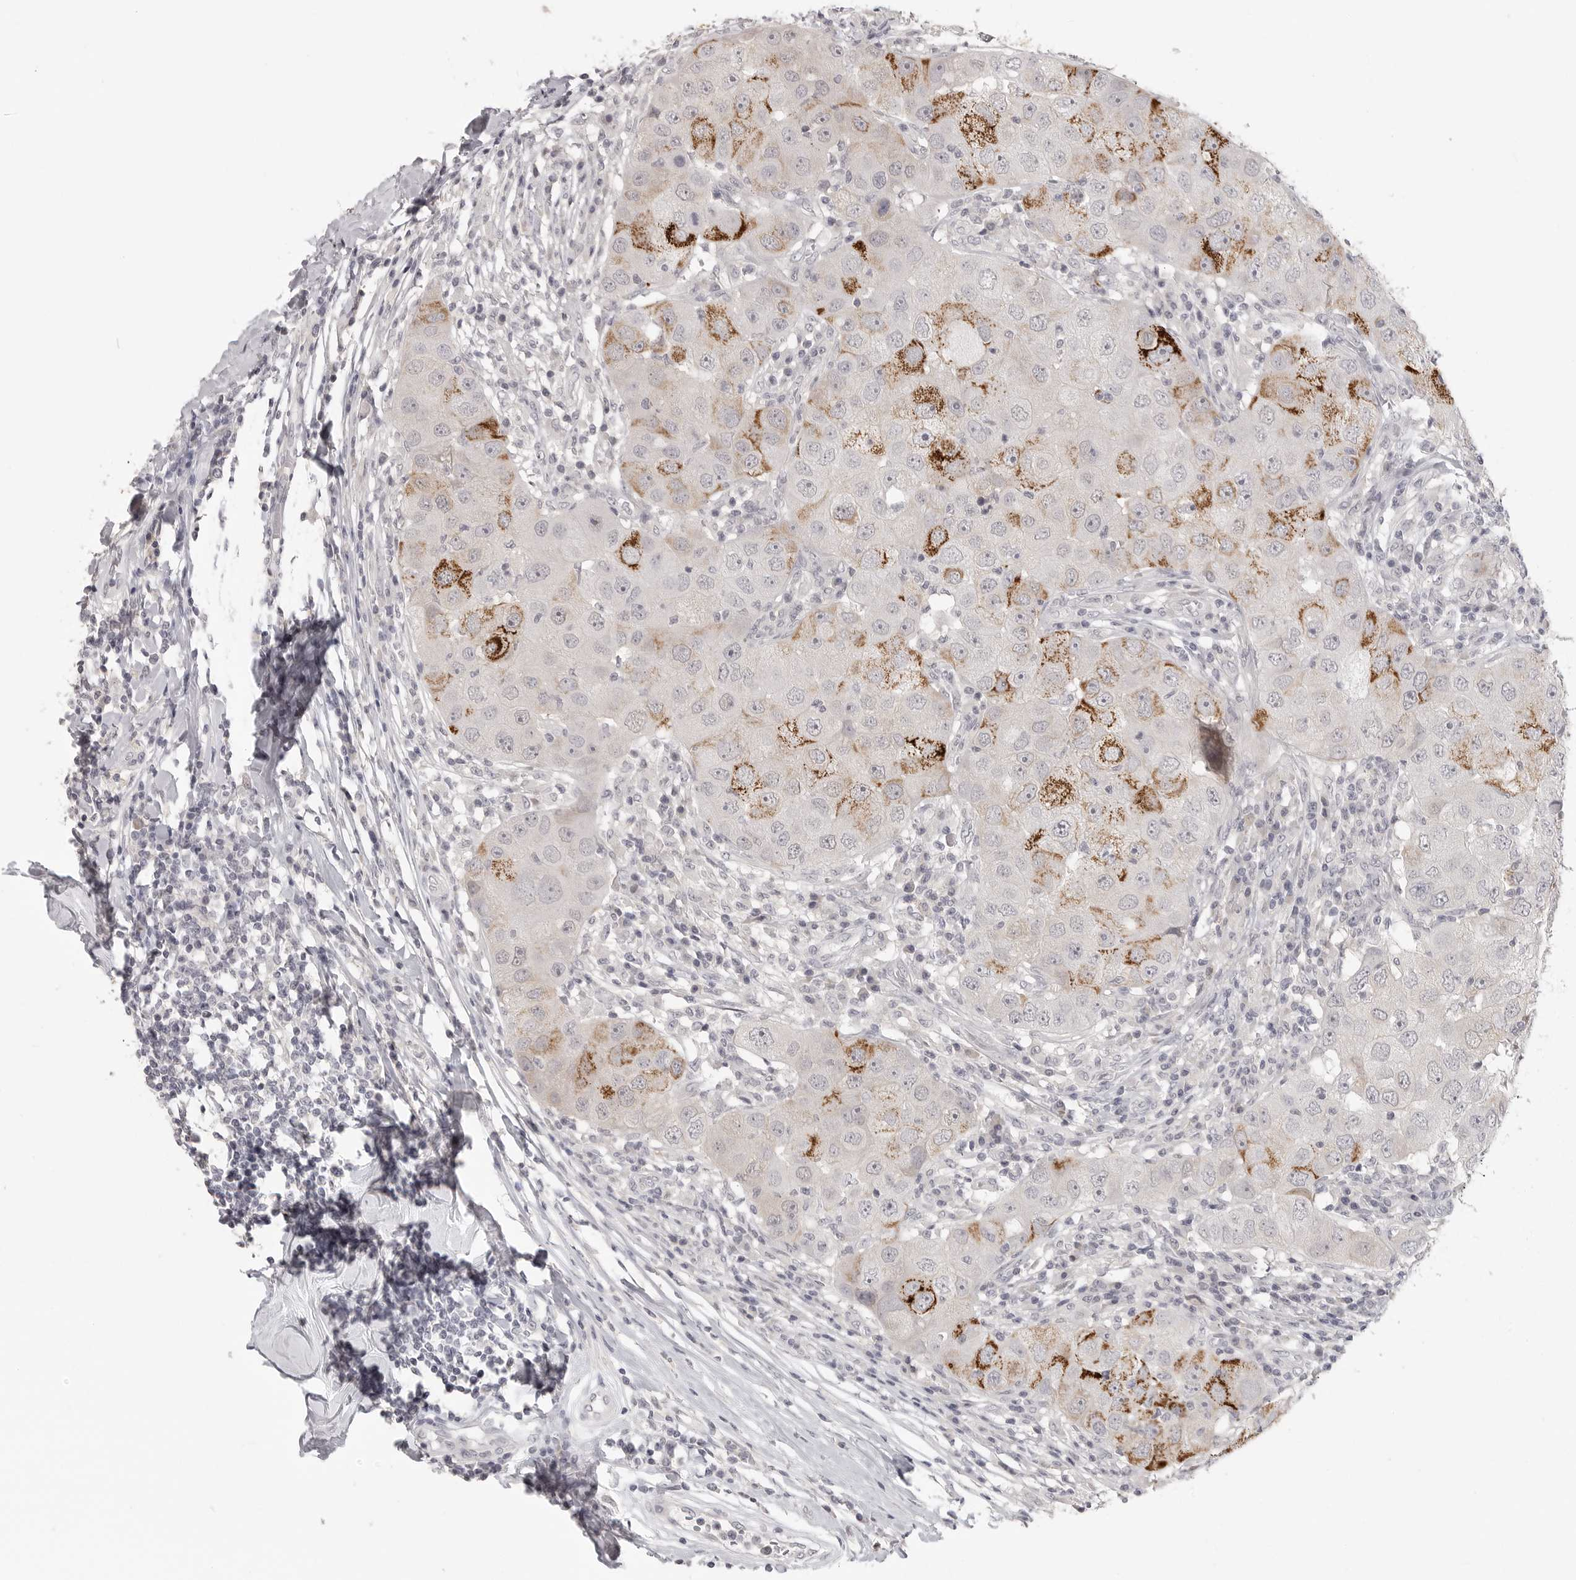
{"staining": {"intensity": "strong", "quantity": "<25%", "location": "cytoplasmic/membranous"}, "tissue": "breast cancer", "cell_type": "Tumor cells", "image_type": "cancer", "snomed": [{"axis": "morphology", "description": "Duct carcinoma"}, {"axis": "topography", "description": "Breast"}], "caption": "Human breast cancer stained with a protein marker exhibits strong staining in tumor cells.", "gene": "HMGCS2", "patient": {"sex": "female", "age": 27}}